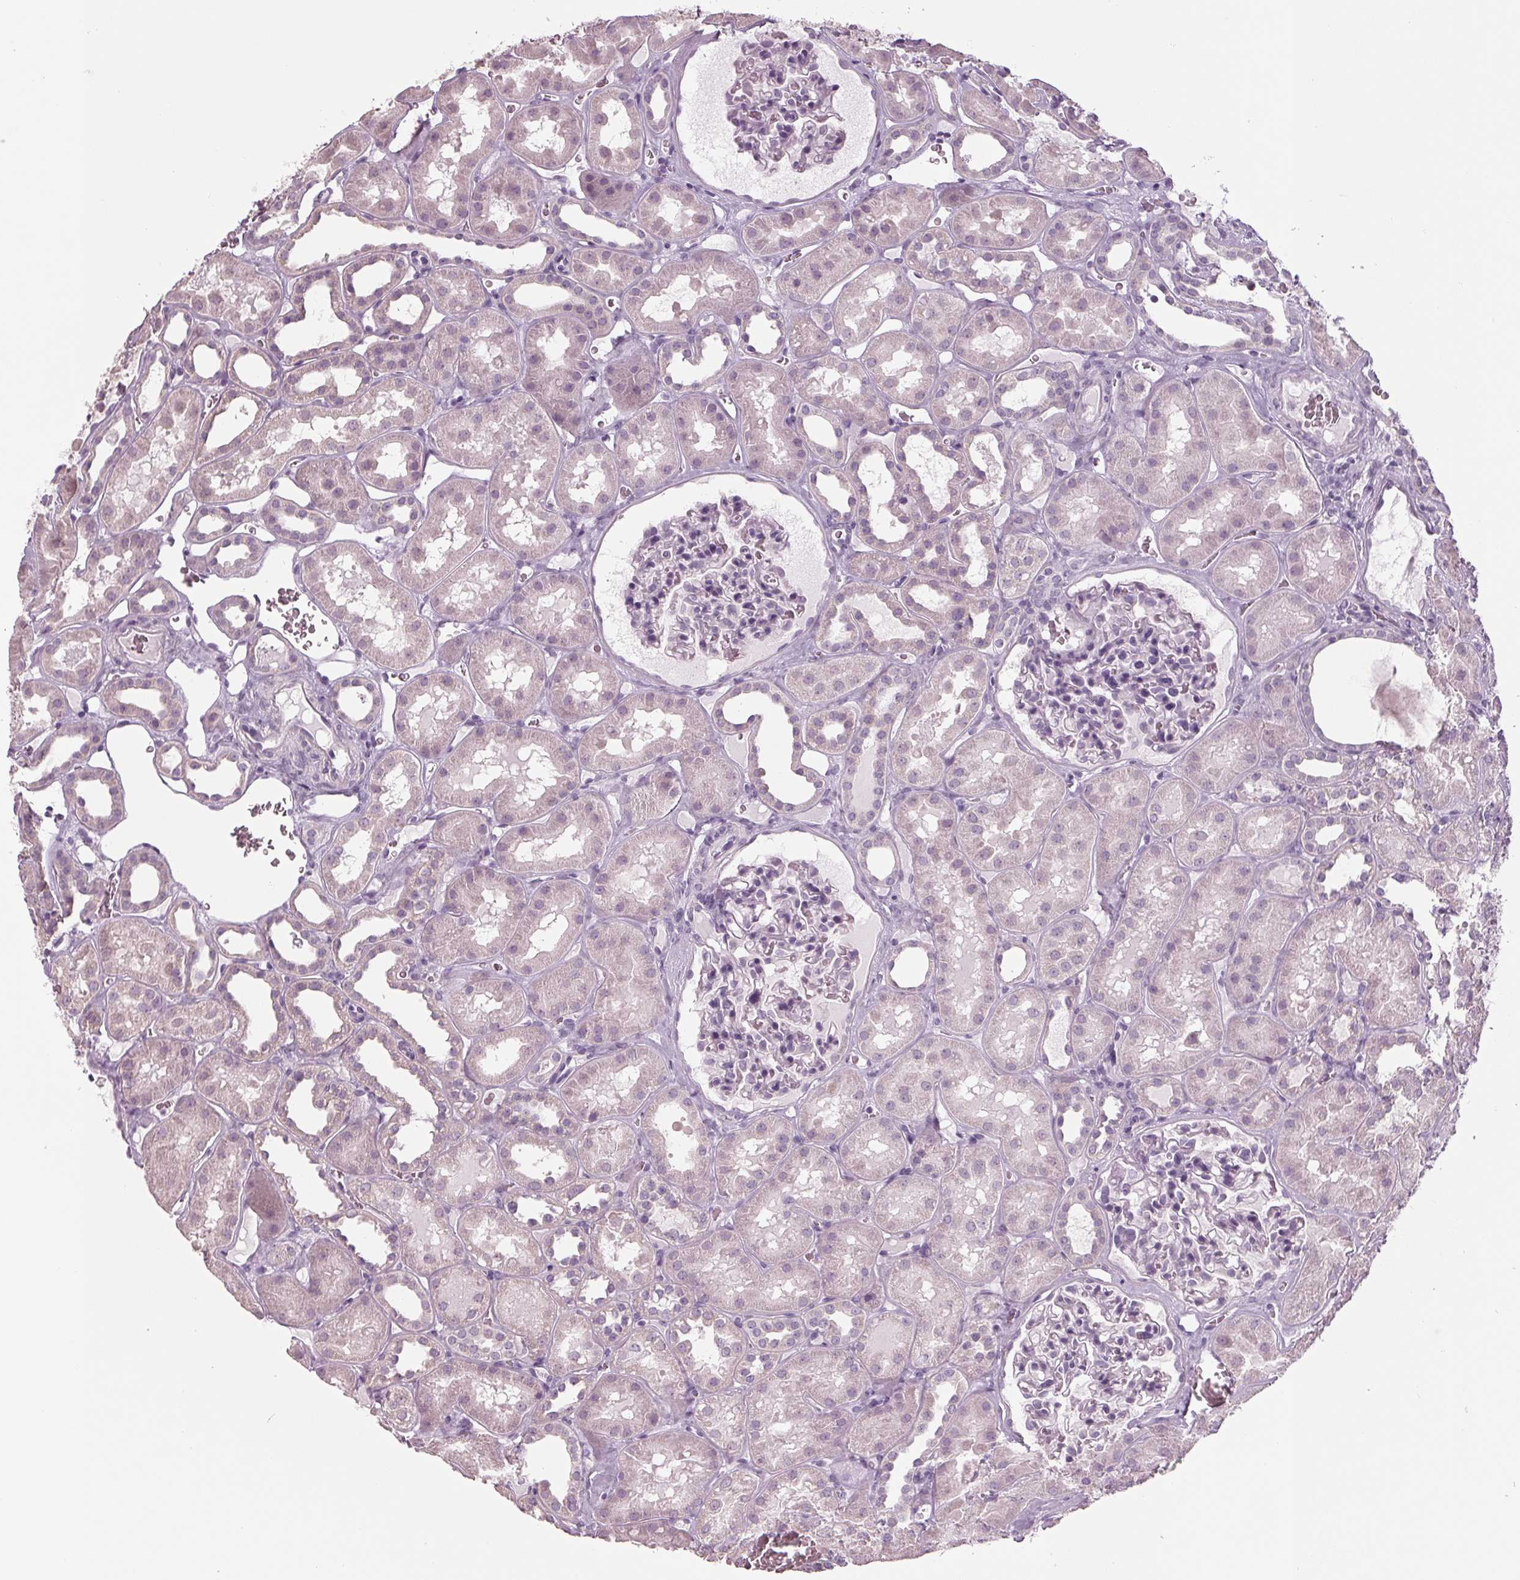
{"staining": {"intensity": "negative", "quantity": "none", "location": "none"}, "tissue": "kidney", "cell_type": "Cells in glomeruli", "image_type": "normal", "snomed": [{"axis": "morphology", "description": "Normal tissue, NOS"}, {"axis": "topography", "description": "Kidney"}], "caption": "Kidney stained for a protein using IHC demonstrates no positivity cells in glomeruli.", "gene": "TNNC2", "patient": {"sex": "female", "age": 41}}